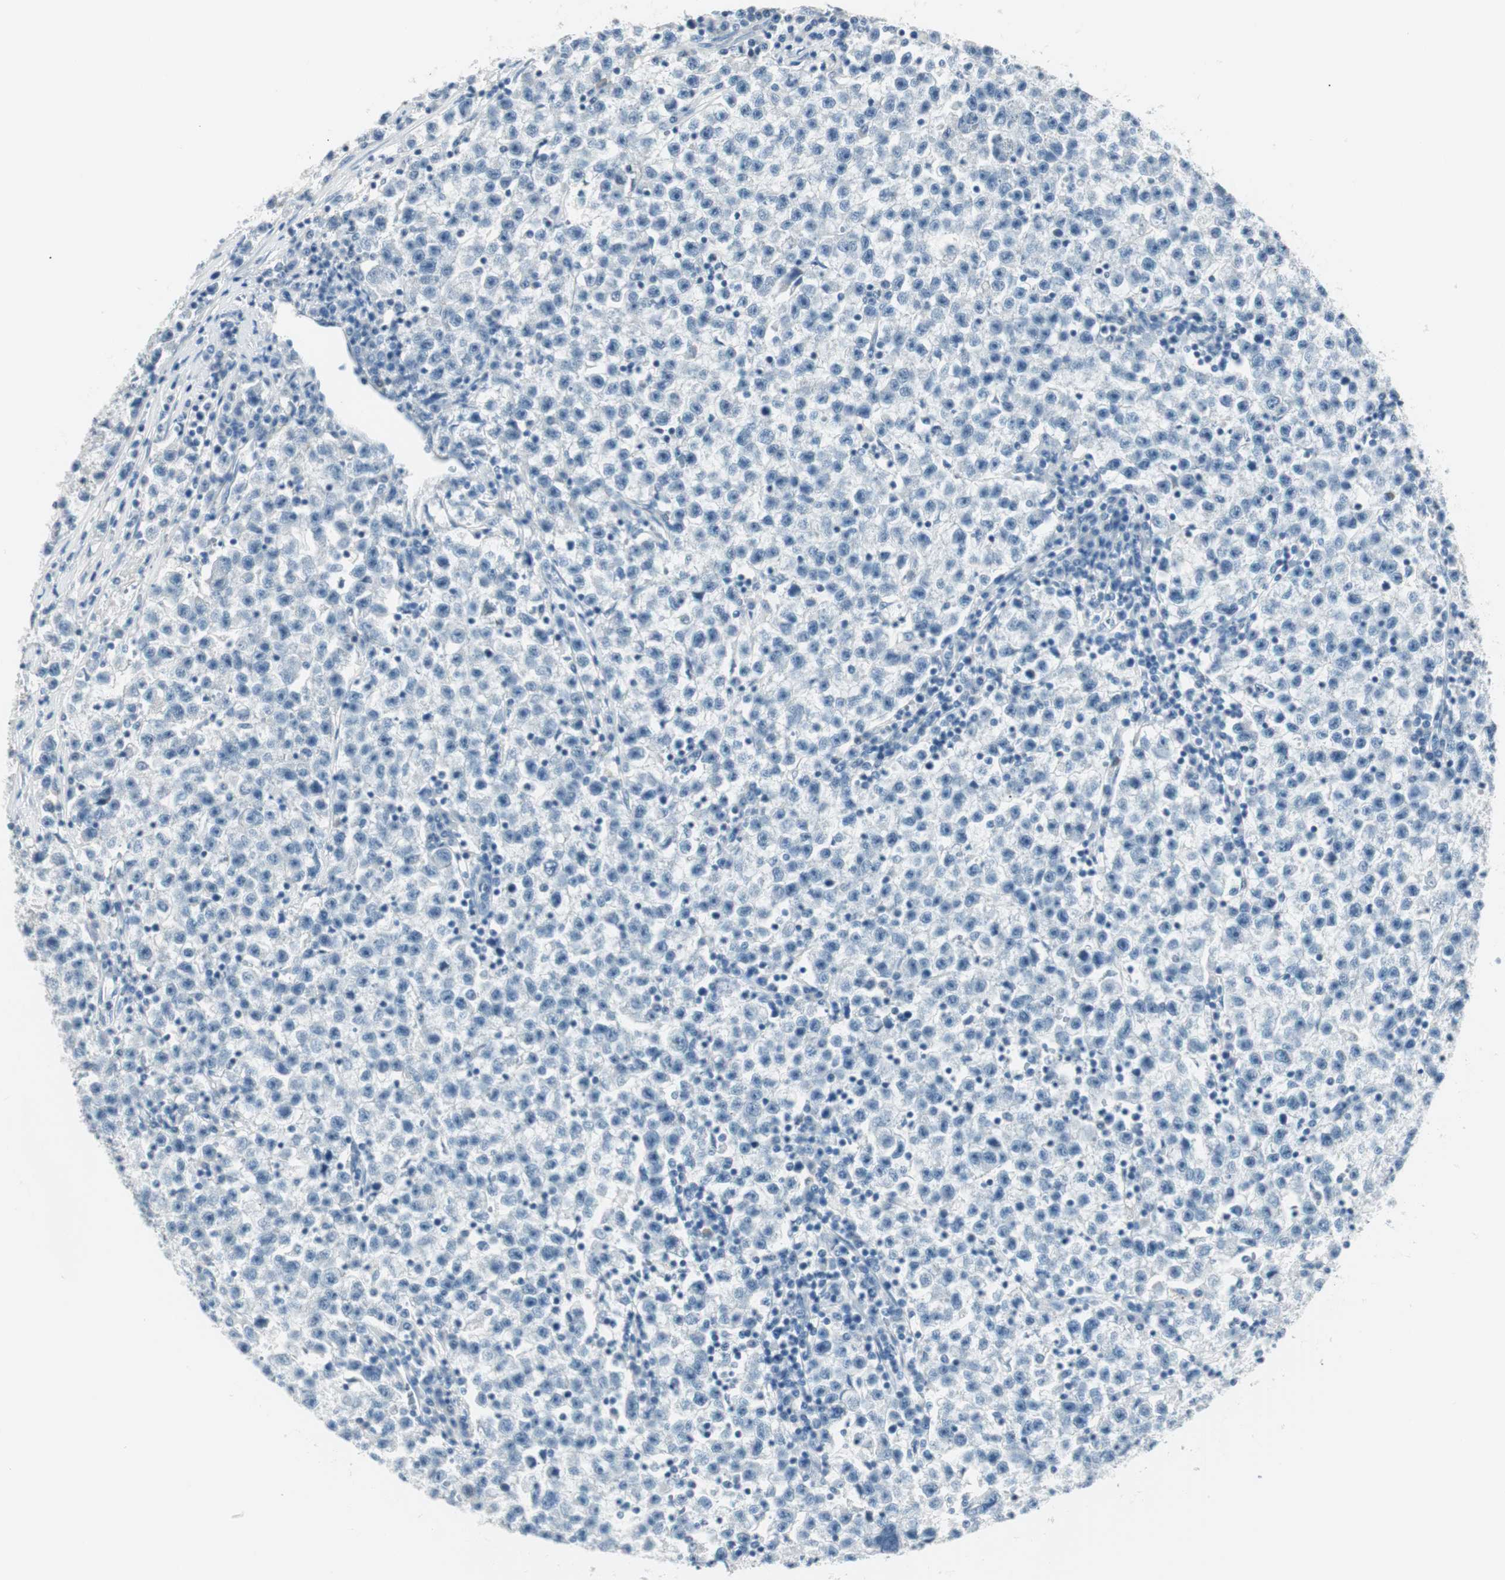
{"staining": {"intensity": "negative", "quantity": "none", "location": "none"}, "tissue": "testis cancer", "cell_type": "Tumor cells", "image_type": "cancer", "snomed": [{"axis": "morphology", "description": "Seminoma, NOS"}, {"axis": "topography", "description": "Testis"}], "caption": "Tumor cells are negative for protein expression in human seminoma (testis).", "gene": "HOXB13", "patient": {"sex": "male", "age": 22}}